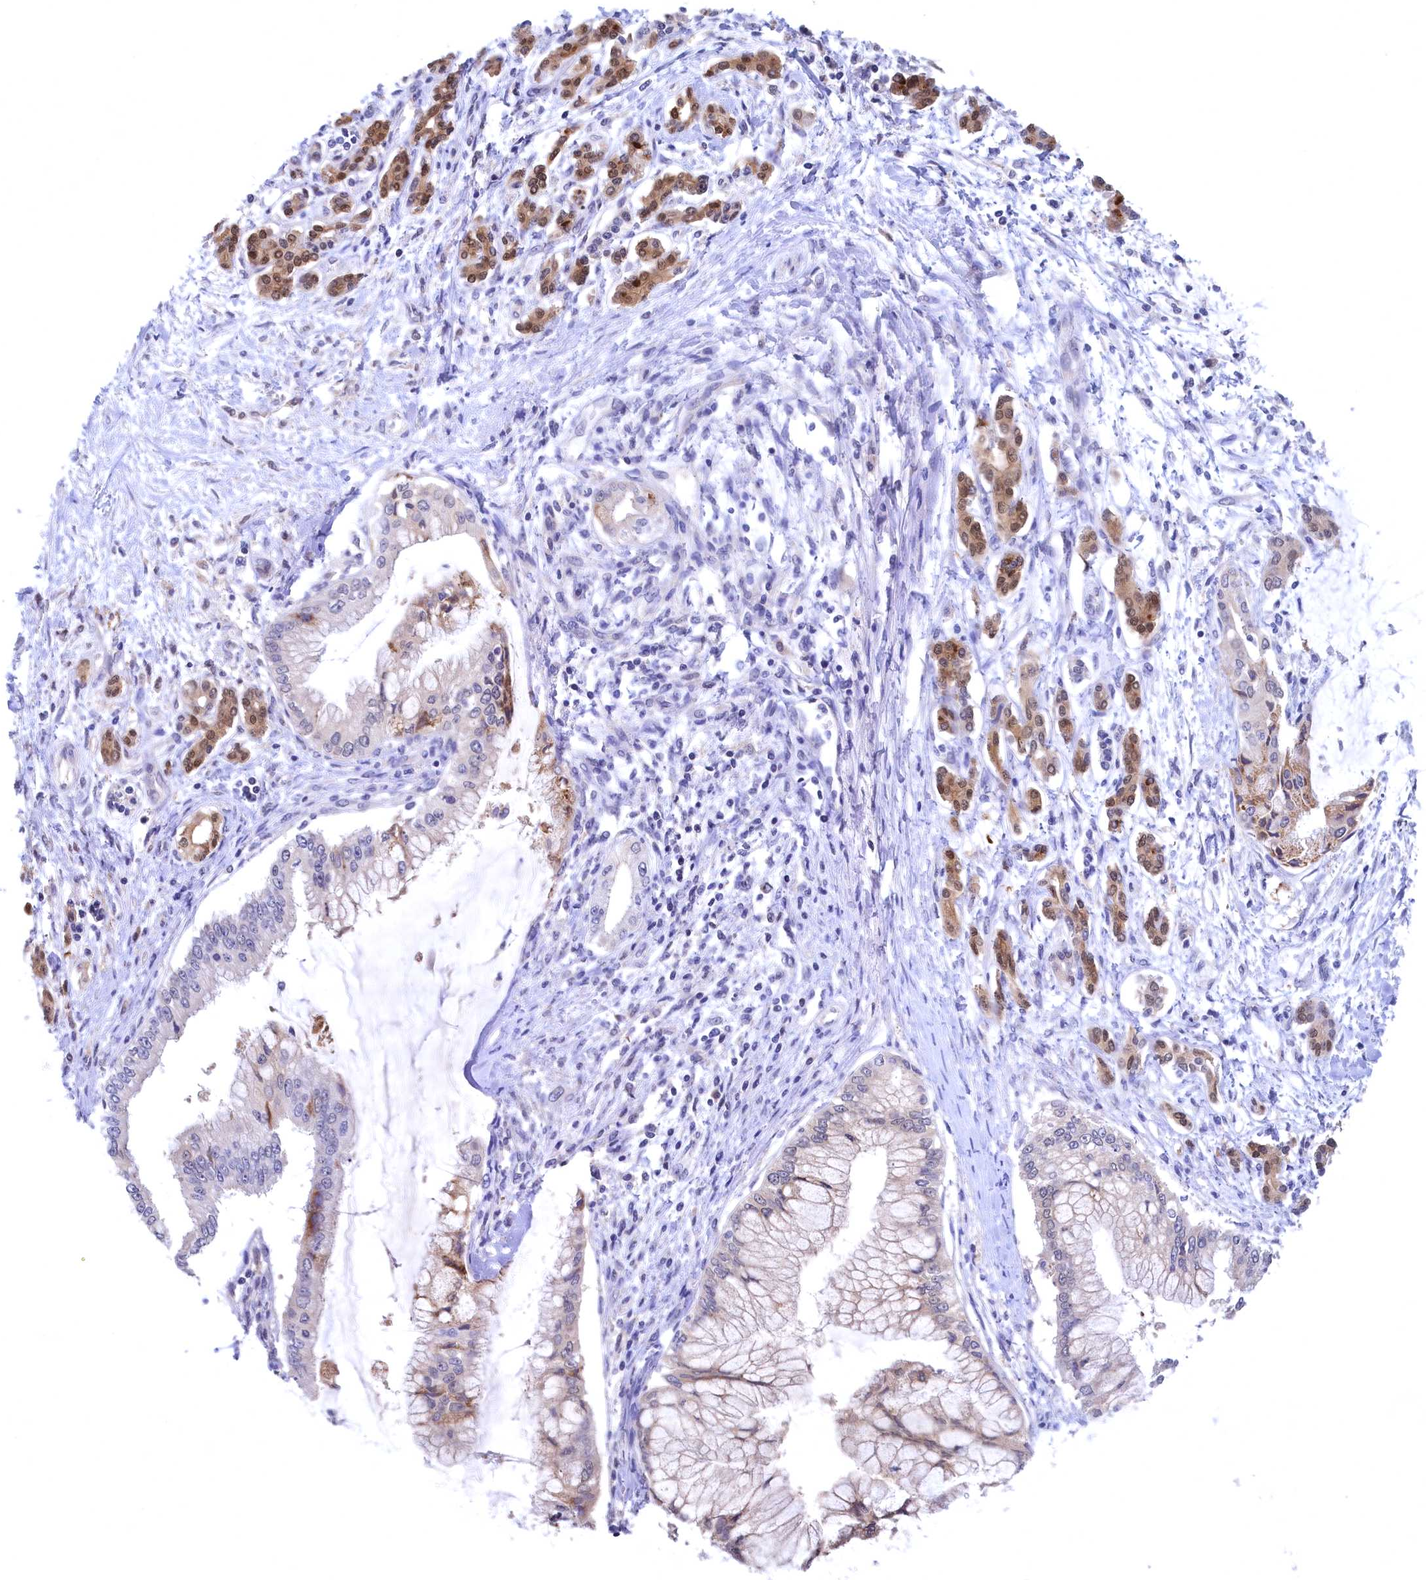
{"staining": {"intensity": "negative", "quantity": "none", "location": "none"}, "tissue": "pancreatic cancer", "cell_type": "Tumor cells", "image_type": "cancer", "snomed": [{"axis": "morphology", "description": "Adenocarcinoma, NOS"}, {"axis": "topography", "description": "Pancreas"}], "caption": "Tumor cells are negative for protein expression in human pancreatic cancer (adenocarcinoma).", "gene": "C11orf54", "patient": {"sex": "male", "age": 58}}